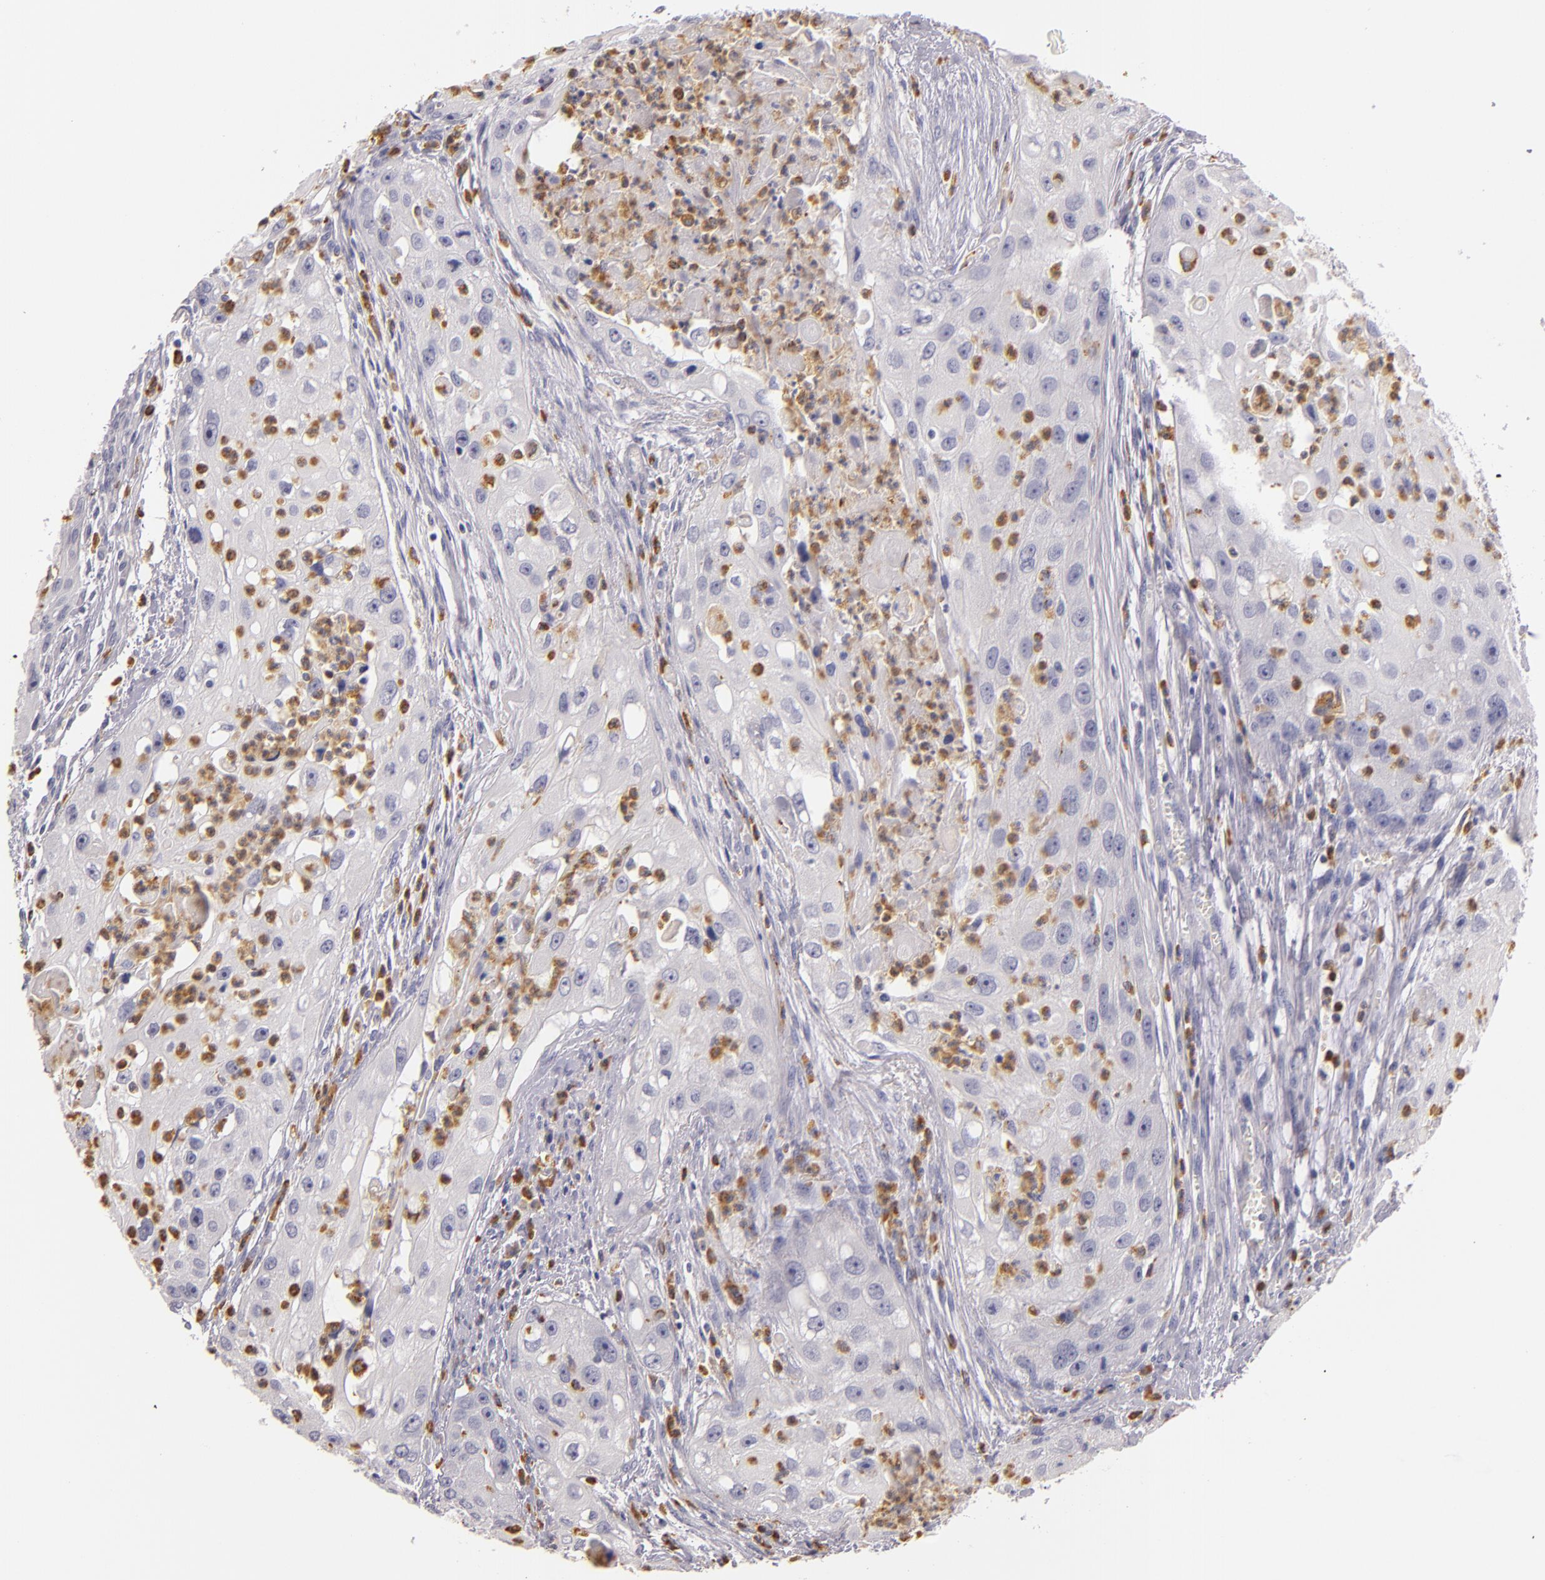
{"staining": {"intensity": "negative", "quantity": "none", "location": "none"}, "tissue": "head and neck cancer", "cell_type": "Tumor cells", "image_type": "cancer", "snomed": [{"axis": "morphology", "description": "Squamous cell carcinoma, NOS"}, {"axis": "topography", "description": "Head-Neck"}], "caption": "Immunohistochemical staining of squamous cell carcinoma (head and neck) exhibits no significant staining in tumor cells.", "gene": "TLR8", "patient": {"sex": "male", "age": 64}}